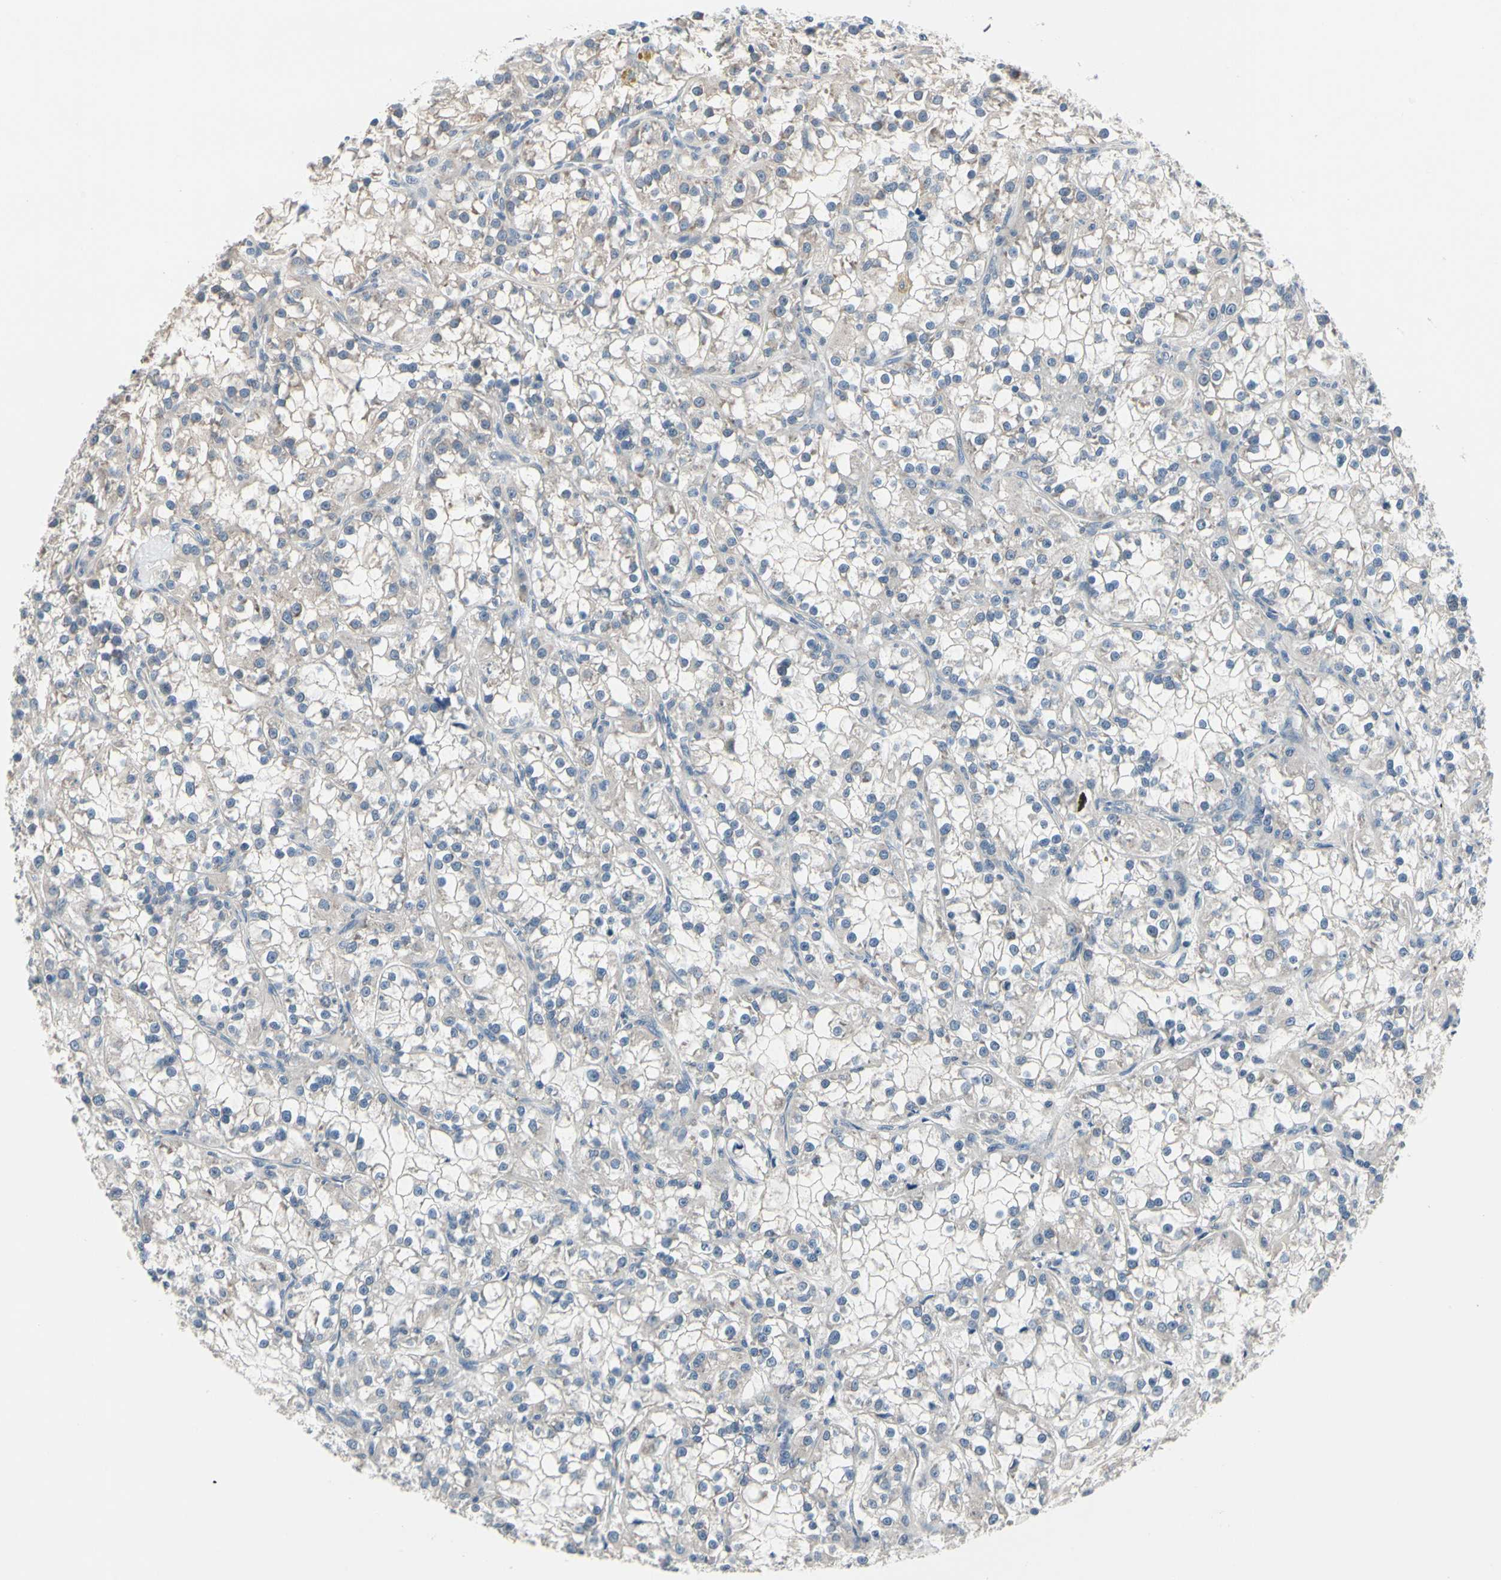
{"staining": {"intensity": "weak", "quantity": "<25%", "location": "cytoplasmic/membranous"}, "tissue": "renal cancer", "cell_type": "Tumor cells", "image_type": "cancer", "snomed": [{"axis": "morphology", "description": "Adenocarcinoma, NOS"}, {"axis": "topography", "description": "Kidney"}], "caption": "Tumor cells are negative for protein expression in human renal cancer.", "gene": "SELENOK", "patient": {"sex": "female", "age": 52}}